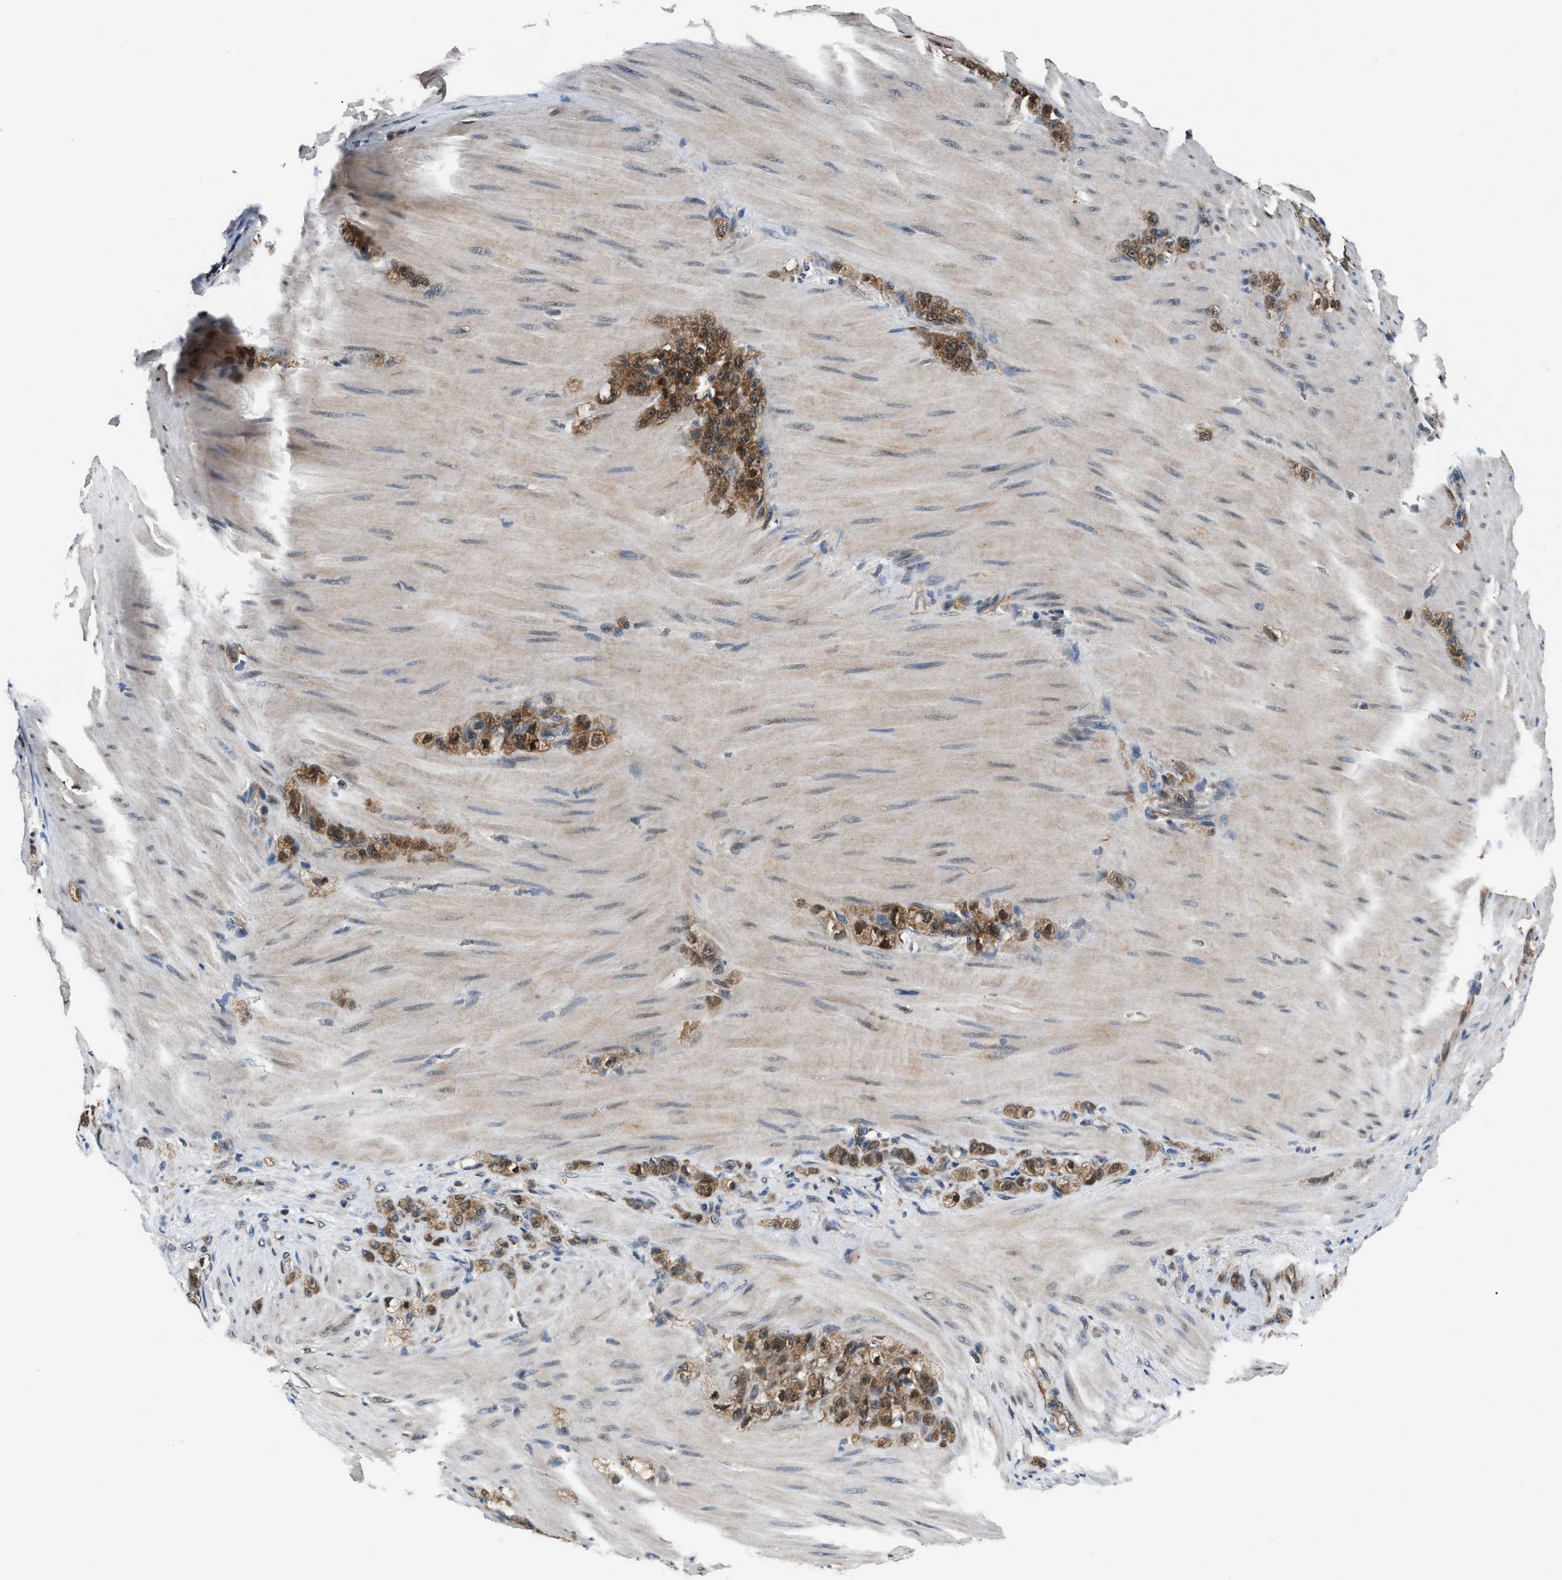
{"staining": {"intensity": "moderate", "quantity": ">75%", "location": "cytoplasmic/membranous,nuclear"}, "tissue": "stomach cancer", "cell_type": "Tumor cells", "image_type": "cancer", "snomed": [{"axis": "morphology", "description": "Normal tissue, NOS"}, {"axis": "morphology", "description": "Adenocarcinoma, NOS"}, {"axis": "topography", "description": "Stomach"}], "caption": "Immunohistochemistry staining of stomach adenocarcinoma, which shows medium levels of moderate cytoplasmic/membranous and nuclear expression in about >75% of tumor cells indicating moderate cytoplasmic/membranous and nuclear protein positivity. The staining was performed using DAB (brown) for protein detection and nuclei were counterstained in hematoxylin (blue).", "gene": "RBM33", "patient": {"sex": "male", "age": 82}}